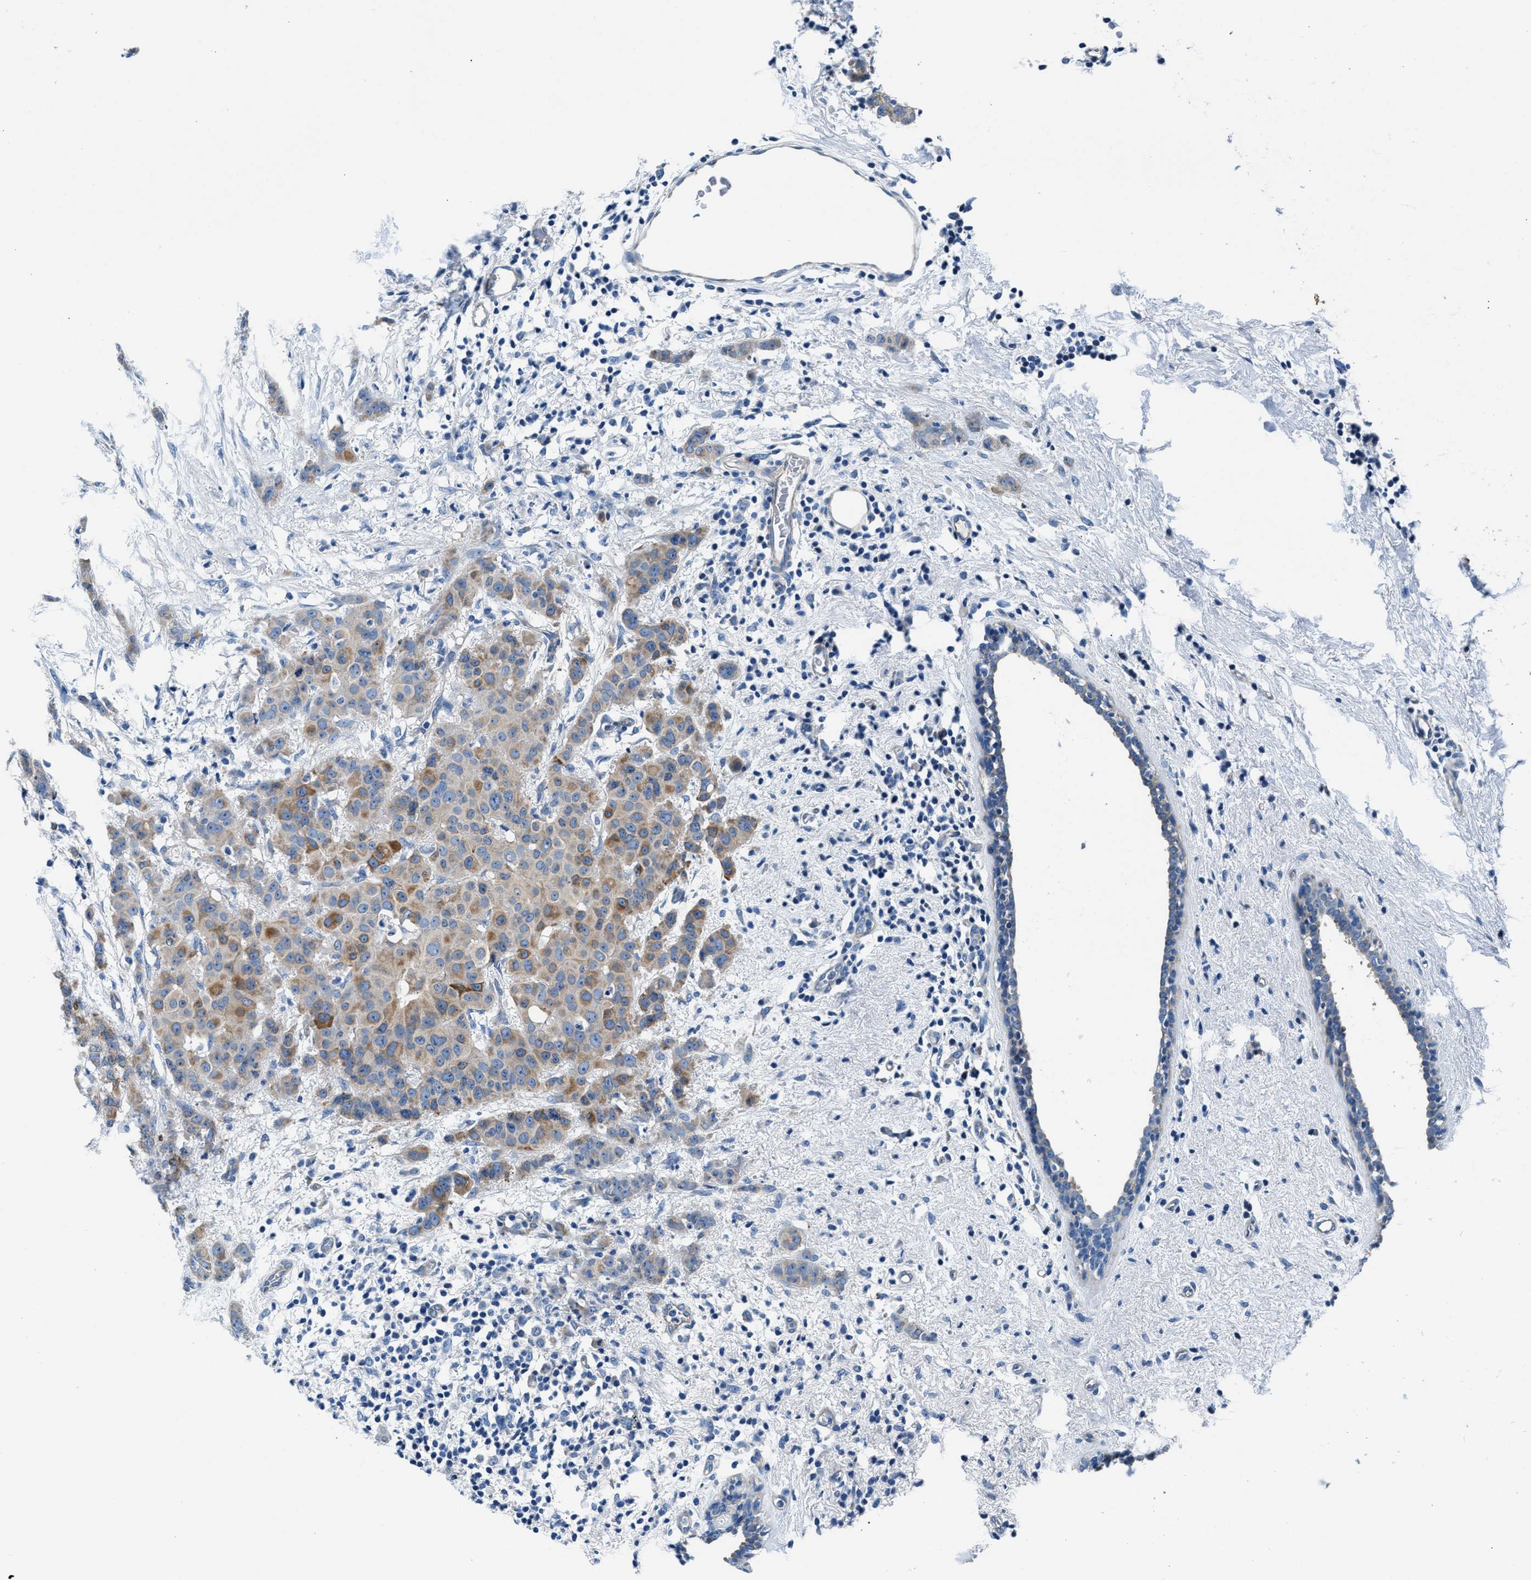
{"staining": {"intensity": "moderate", "quantity": "25%-75%", "location": "cytoplasmic/membranous"}, "tissue": "breast cancer", "cell_type": "Tumor cells", "image_type": "cancer", "snomed": [{"axis": "morphology", "description": "Normal tissue, NOS"}, {"axis": "morphology", "description": "Duct carcinoma"}, {"axis": "topography", "description": "Breast"}], "caption": "Protein staining of breast cancer tissue shows moderate cytoplasmic/membranous expression in about 25%-75% of tumor cells.", "gene": "CDRT4", "patient": {"sex": "female", "age": 40}}